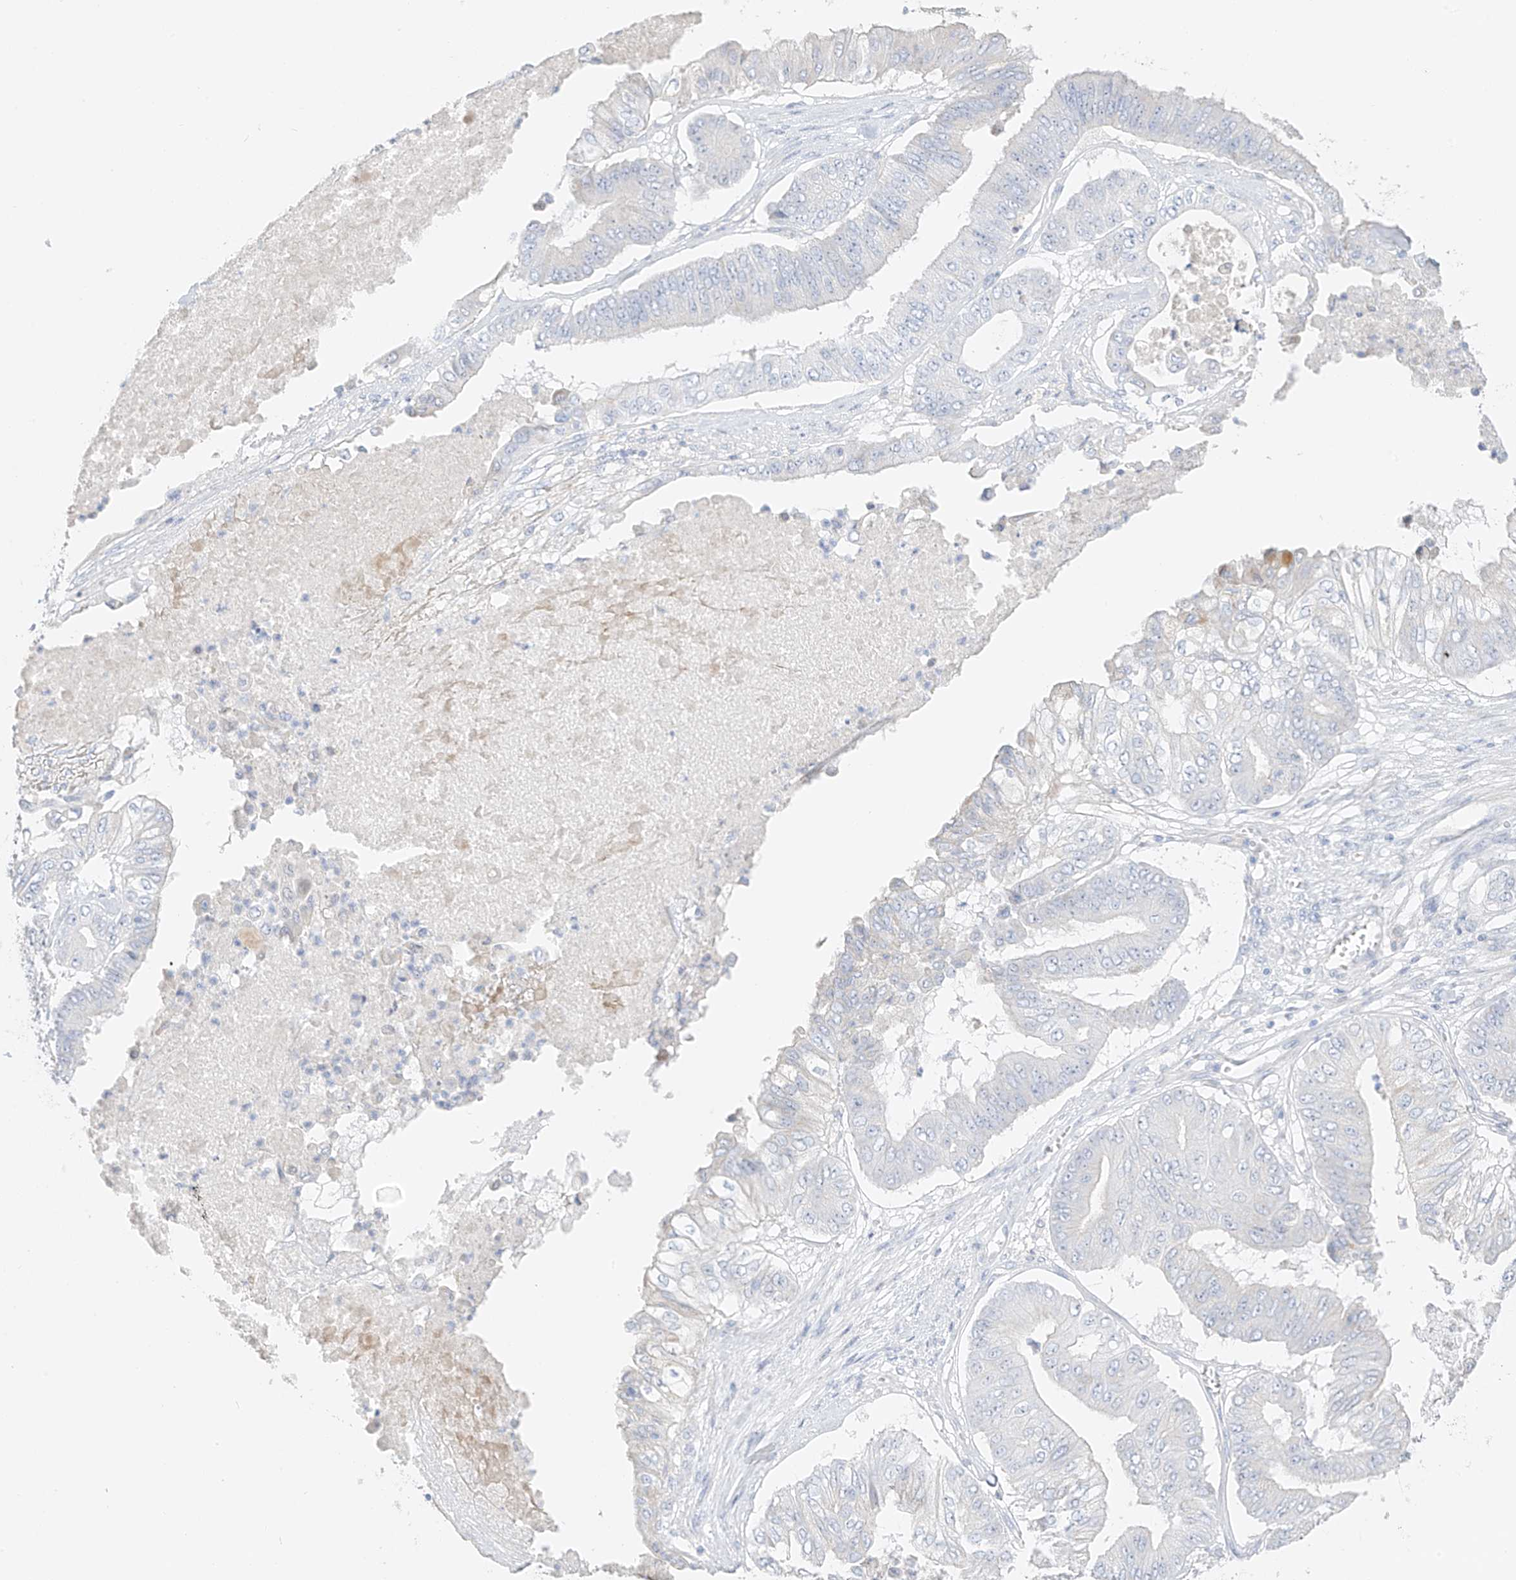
{"staining": {"intensity": "negative", "quantity": "none", "location": "none"}, "tissue": "pancreatic cancer", "cell_type": "Tumor cells", "image_type": "cancer", "snomed": [{"axis": "morphology", "description": "Adenocarcinoma, NOS"}, {"axis": "topography", "description": "Pancreas"}], "caption": "Immunohistochemical staining of pancreatic cancer (adenocarcinoma) exhibits no significant positivity in tumor cells. (Stains: DAB (3,3'-diaminobenzidine) IHC with hematoxylin counter stain, Microscopy: brightfield microscopy at high magnification).", "gene": "ZBTB41", "patient": {"sex": "female", "age": 77}}